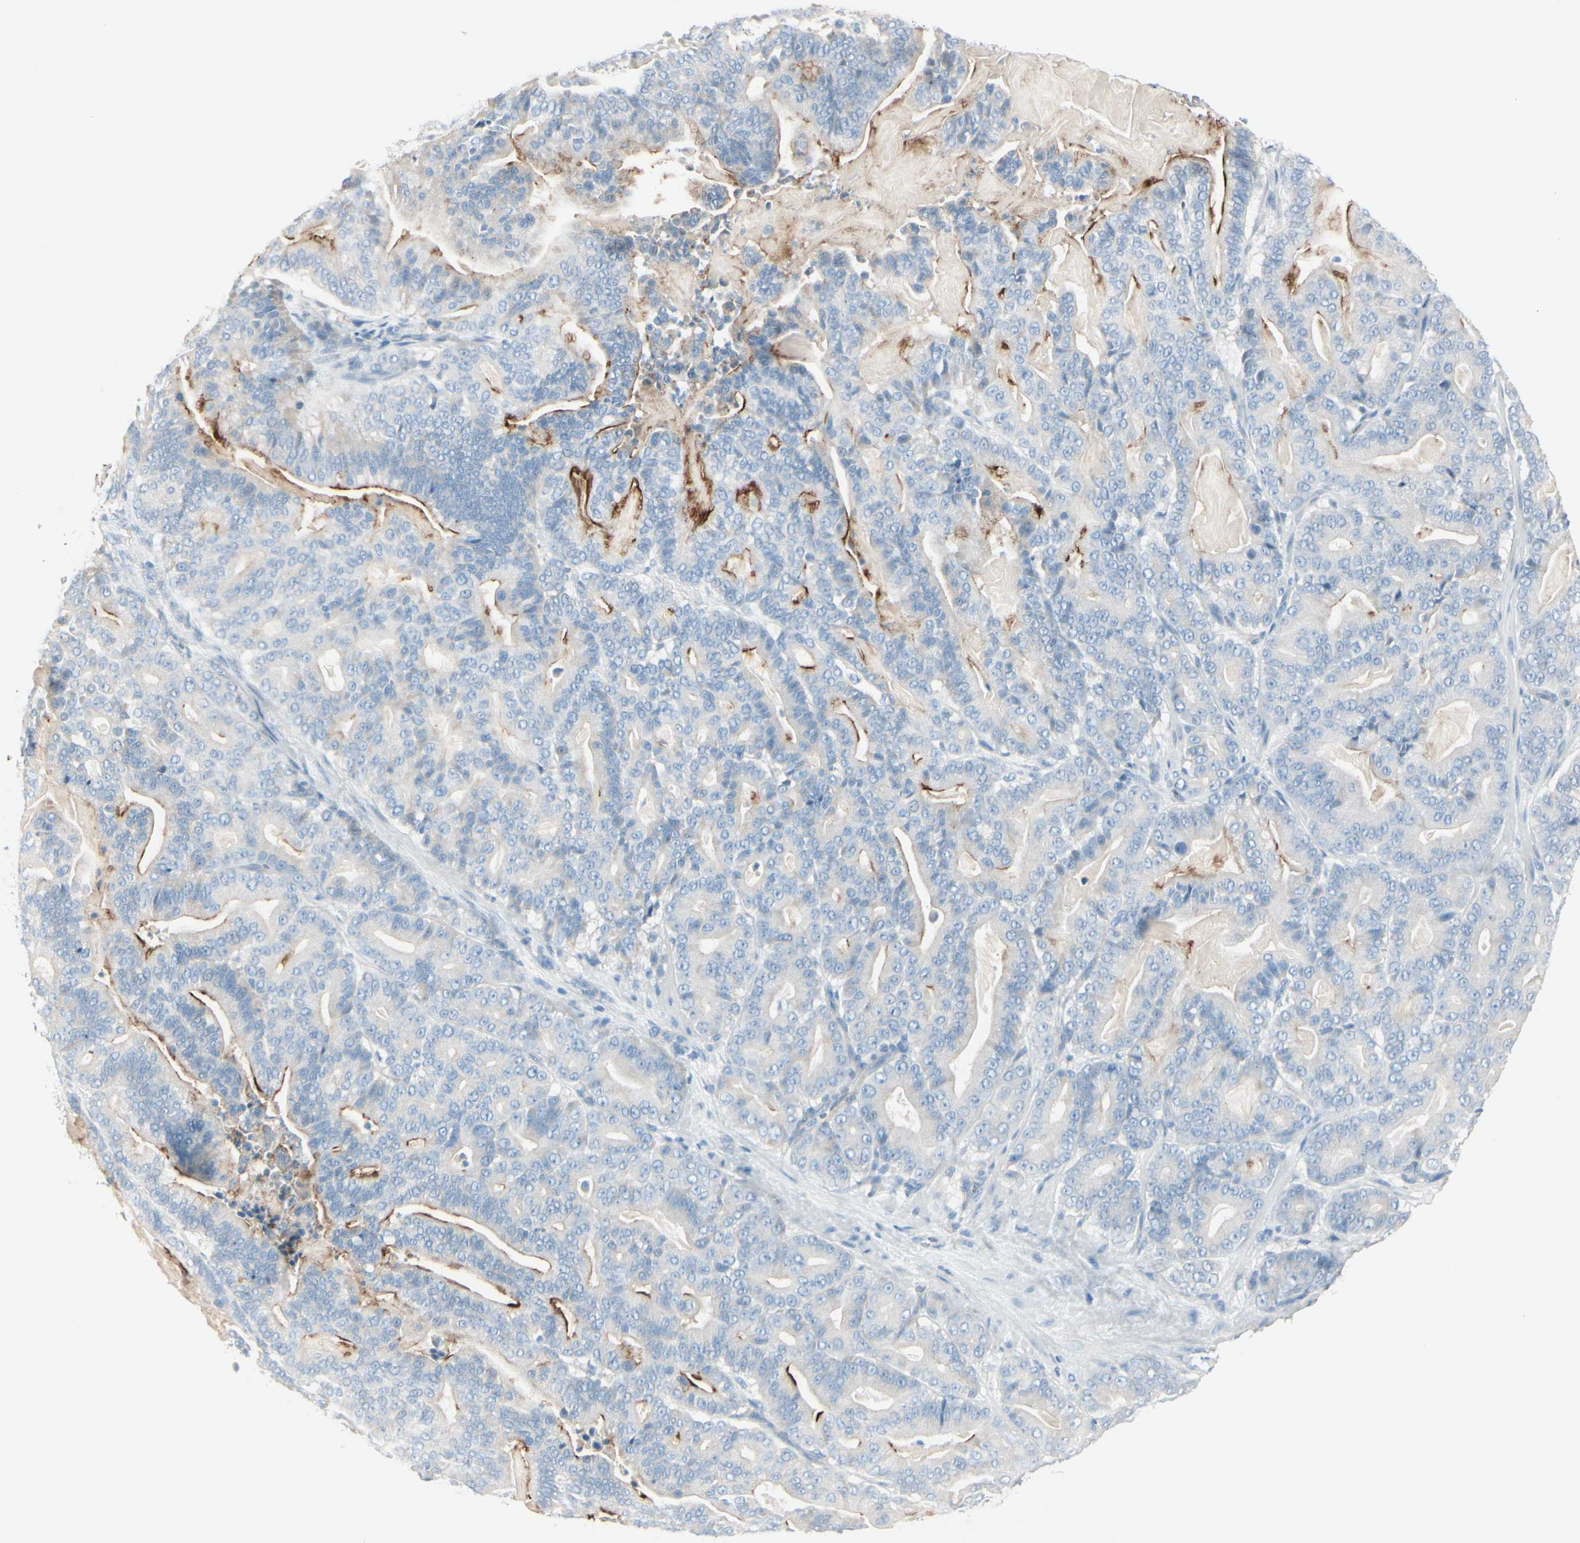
{"staining": {"intensity": "moderate", "quantity": "<25%", "location": "cytoplasmic/membranous"}, "tissue": "pancreatic cancer", "cell_type": "Tumor cells", "image_type": "cancer", "snomed": [{"axis": "morphology", "description": "Adenocarcinoma, NOS"}, {"axis": "topography", "description": "Pancreas"}], "caption": "High-magnification brightfield microscopy of adenocarcinoma (pancreatic) stained with DAB (3,3'-diaminobenzidine) (brown) and counterstained with hematoxylin (blue). tumor cells exhibit moderate cytoplasmic/membranous positivity is identified in approximately<25% of cells.", "gene": "CDHR5", "patient": {"sex": "male", "age": 63}}